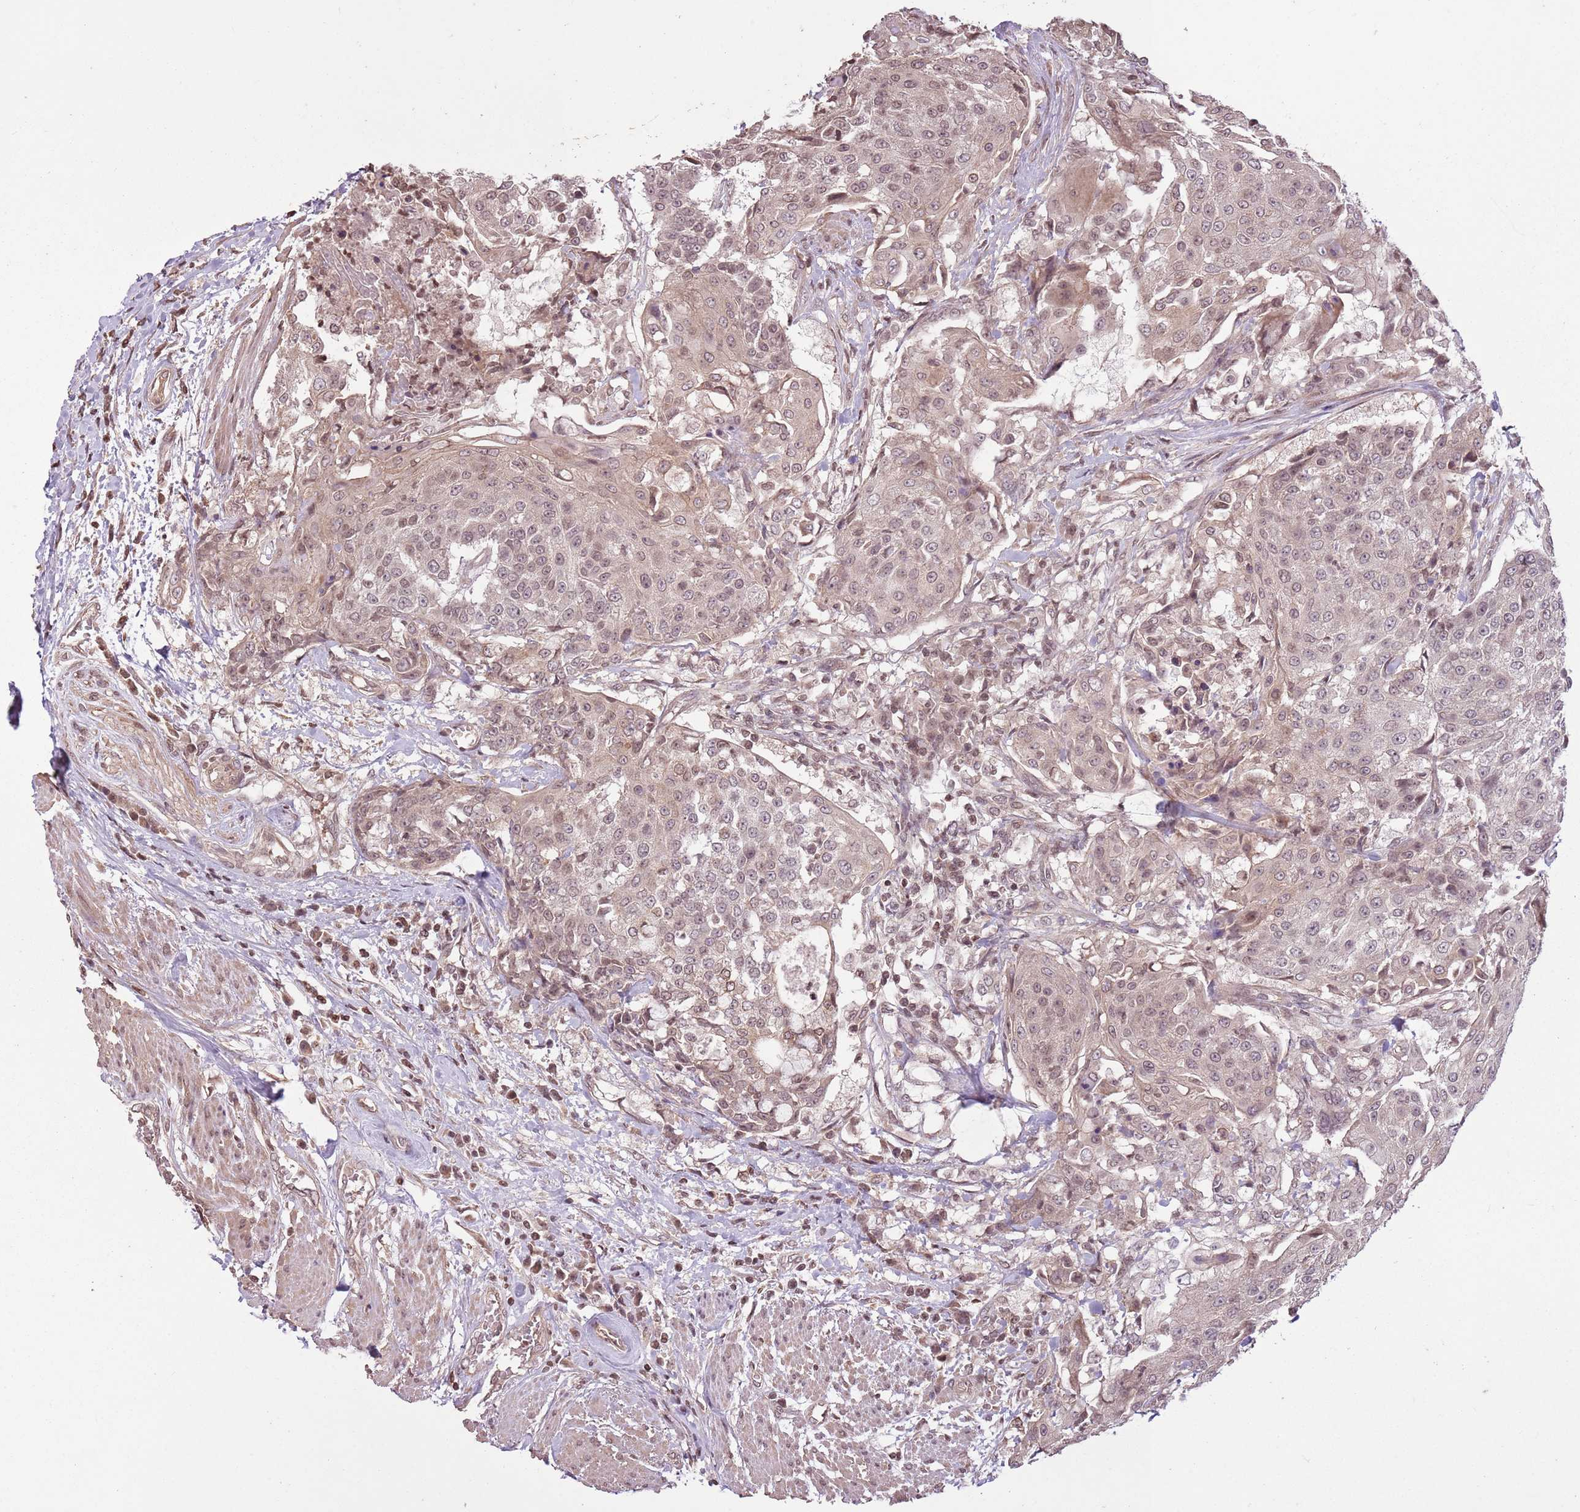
{"staining": {"intensity": "weak", "quantity": ">75%", "location": "cytoplasmic/membranous,nuclear"}, "tissue": "urothelial cancer", "cell_type": "Tumor cells", "image_type": "cancer", "snomed": [{"axis": "morphology", "description": "Urothelial carcinoma, High grade"}, {"axis": "topography", "description": "Urinary bladder"}], "caption": "The photomicrograph exhibits a brown stain indicating the presence of a protein in the cytoplasmic/membranous and nuclear of tumor cells in urothelial cancer.", "gene": "CAPN9", "patient": {"sex": "female", "age": 63}}